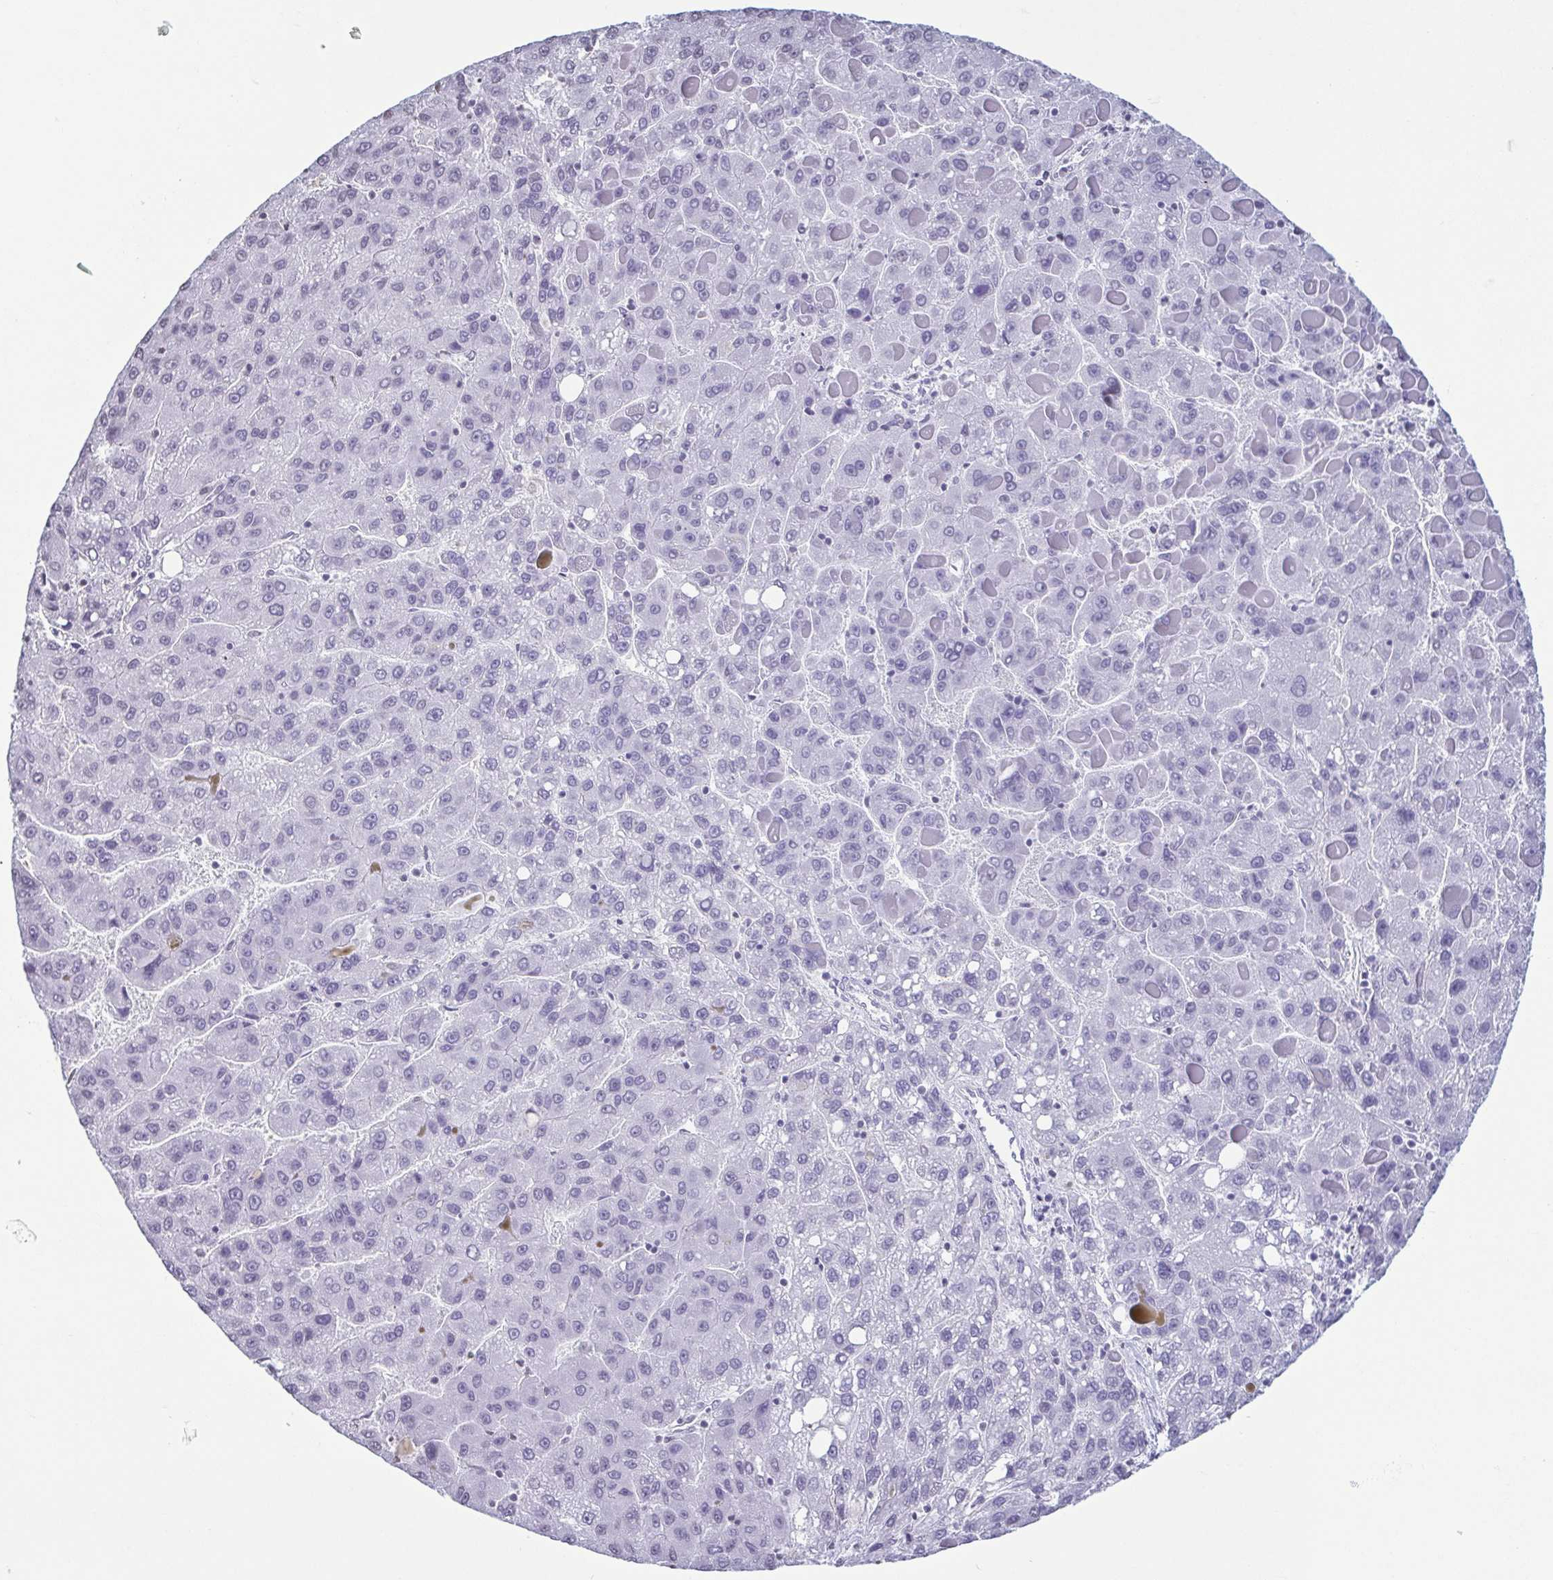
{"staining": {"intensity": "negative", "quantity": "none", "location": "none"}, "tissue": "liver cancer", "cell_type": "Tumor cells", "image_type": "cancer", "snomed": [{"axis": "morphology", "description": "Carcinoma, Hepatocellular, NOS"}, {"axis": "topography", "description": "Liver"}], "caption": "Immunohistochemistry image of neoplastic tissue: liver cancer (hepatocellular carcinoma) stained with DAB exhibits no significant protein staining in tumor cells.", "gene": "VCY1B", "patient": {"sex": "female", "age": 82}}